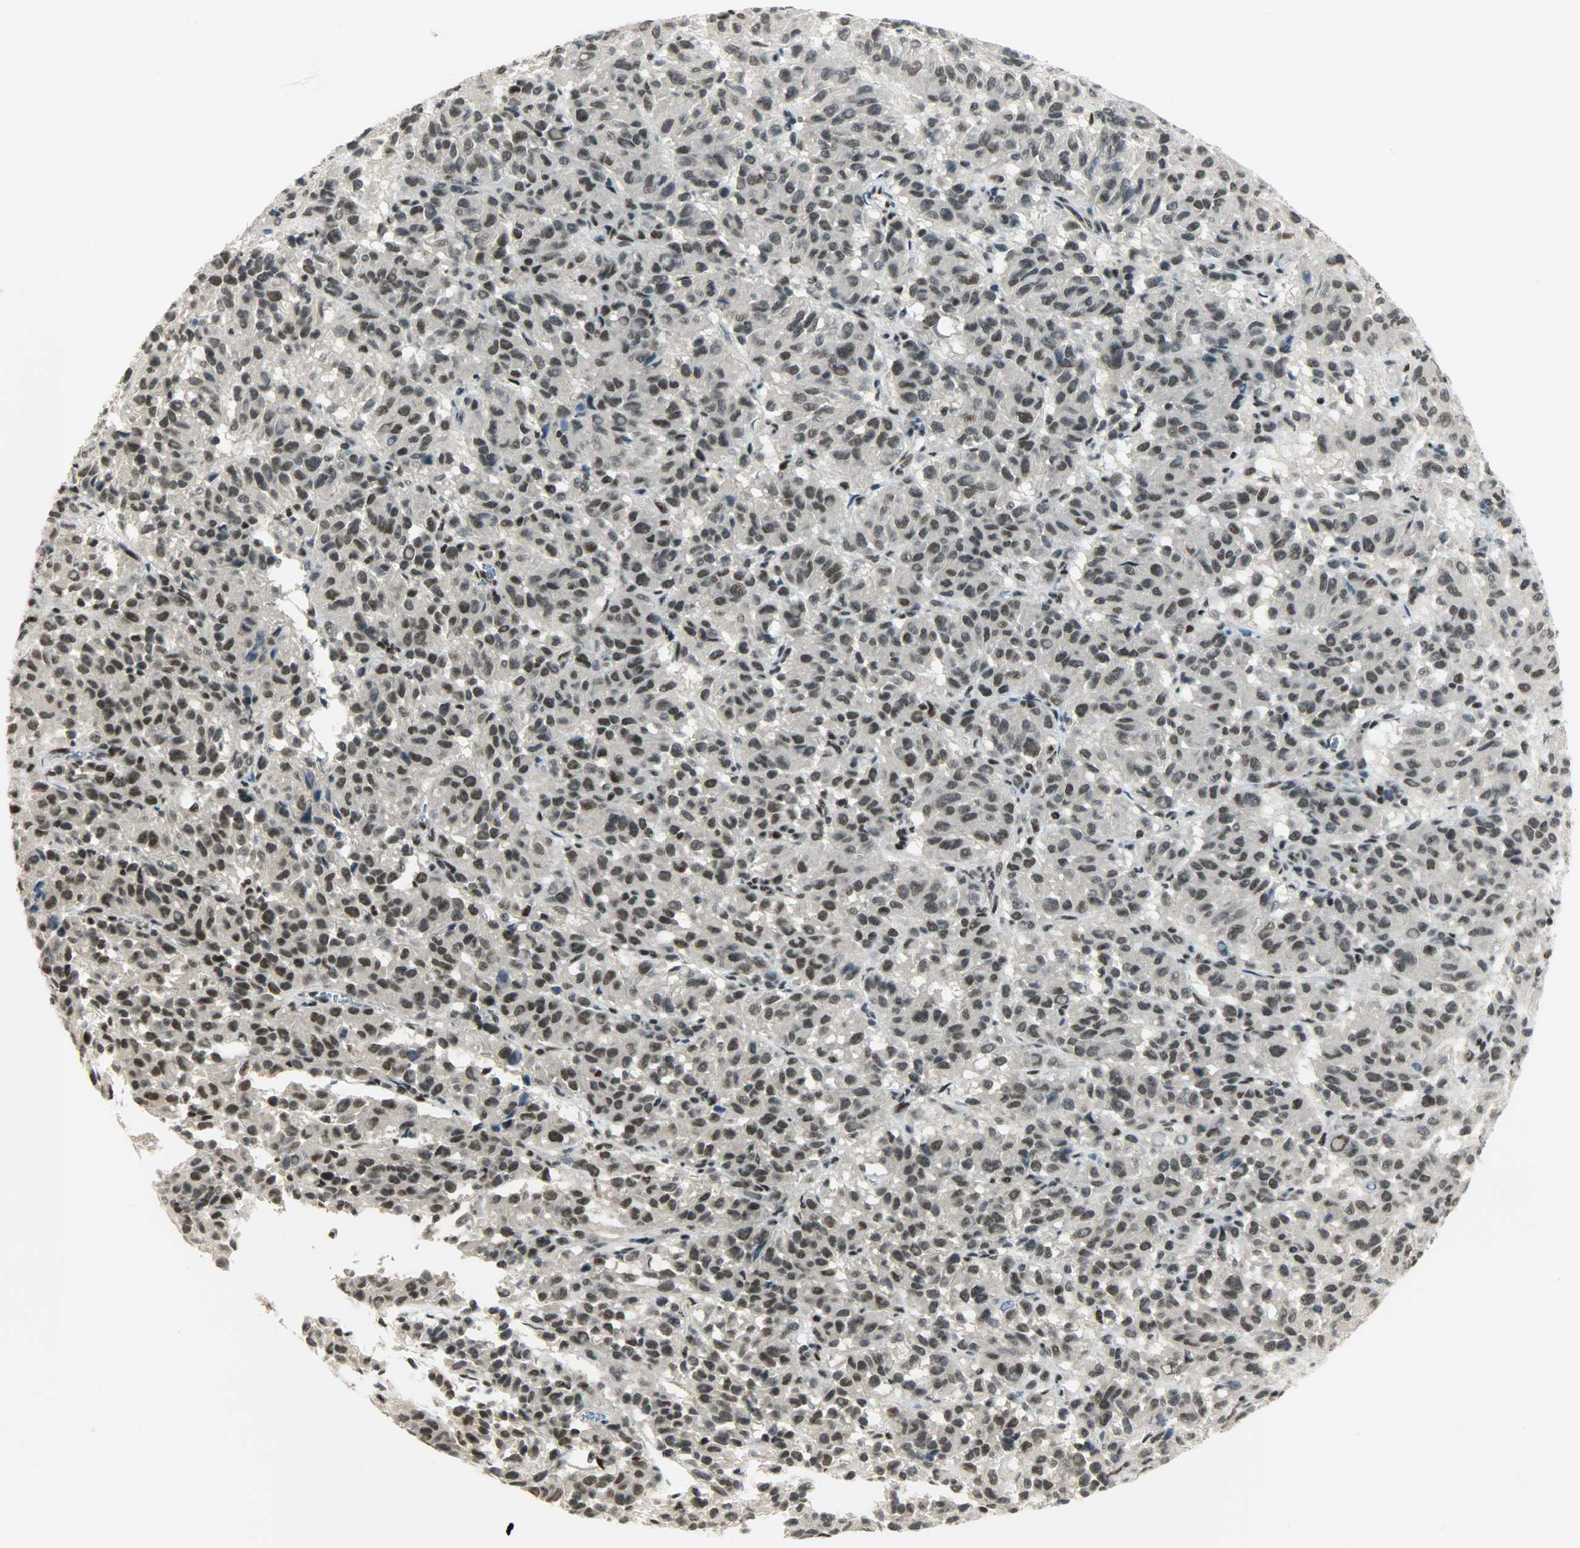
{"staining": {"intensity": "strong", "quantity": ">75%", "location": "nuclear"}, "tissue": "melanoma", "cell_type": "Tumor cells", "image_type": "cancer", "snomed": [{"axis": "morphology", "description": "Malignant melanoma, Metastatic site"}, {"axis": "topography", "description": "Lung"}], "caption": "Malignant melanoma (metastatic site) was stained to show a protein in brown. There is high levels of strong nuclear expression in approximately >75% of tumor cells.", "gene": "SUGP1", "patient": {"sex": "male", "age": 64}}